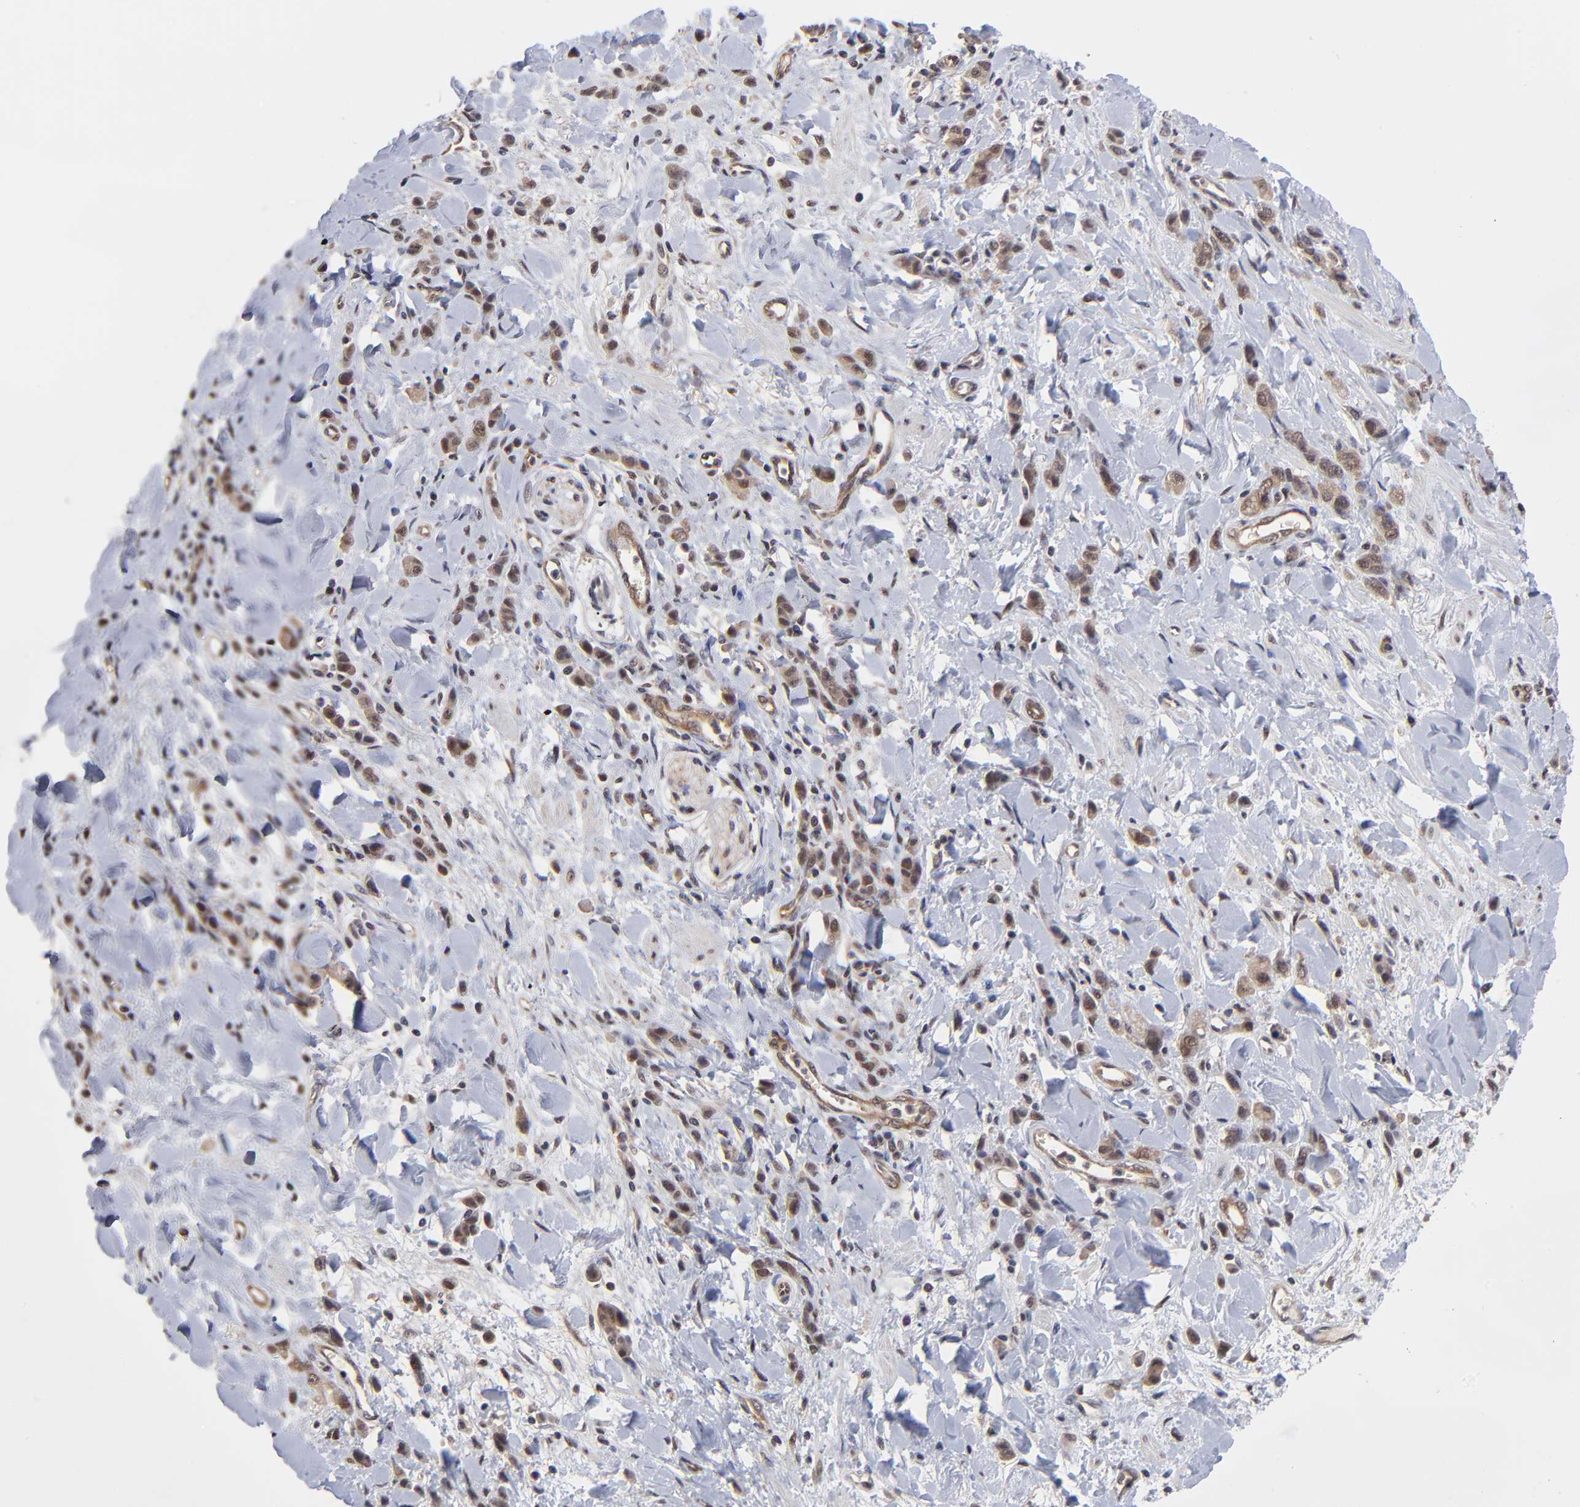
{"staining": {"intensity": "weak", "quantity": "25%-75%", "location": "nuclear"}, "tissue": "stomach cancer", "cell_type": "Tumor cells", "image_type": "cancer", "snomed": [{"axis": "morphology", "description": "Normal tissue, NOS"}, {"axis": "morphology", "description": "Adenocarcinoma, NOS"}, {"axis": "topography", "description": "Stomach"}], "caption": "Immunohistochemical staining of human stomach adenocarcinoma demonstrates weak nuclear protein positivity in approximately 25%-75% of tumor cells.", "gene": "PSMC4", "patient": {"sex": "male", "age": 82}}